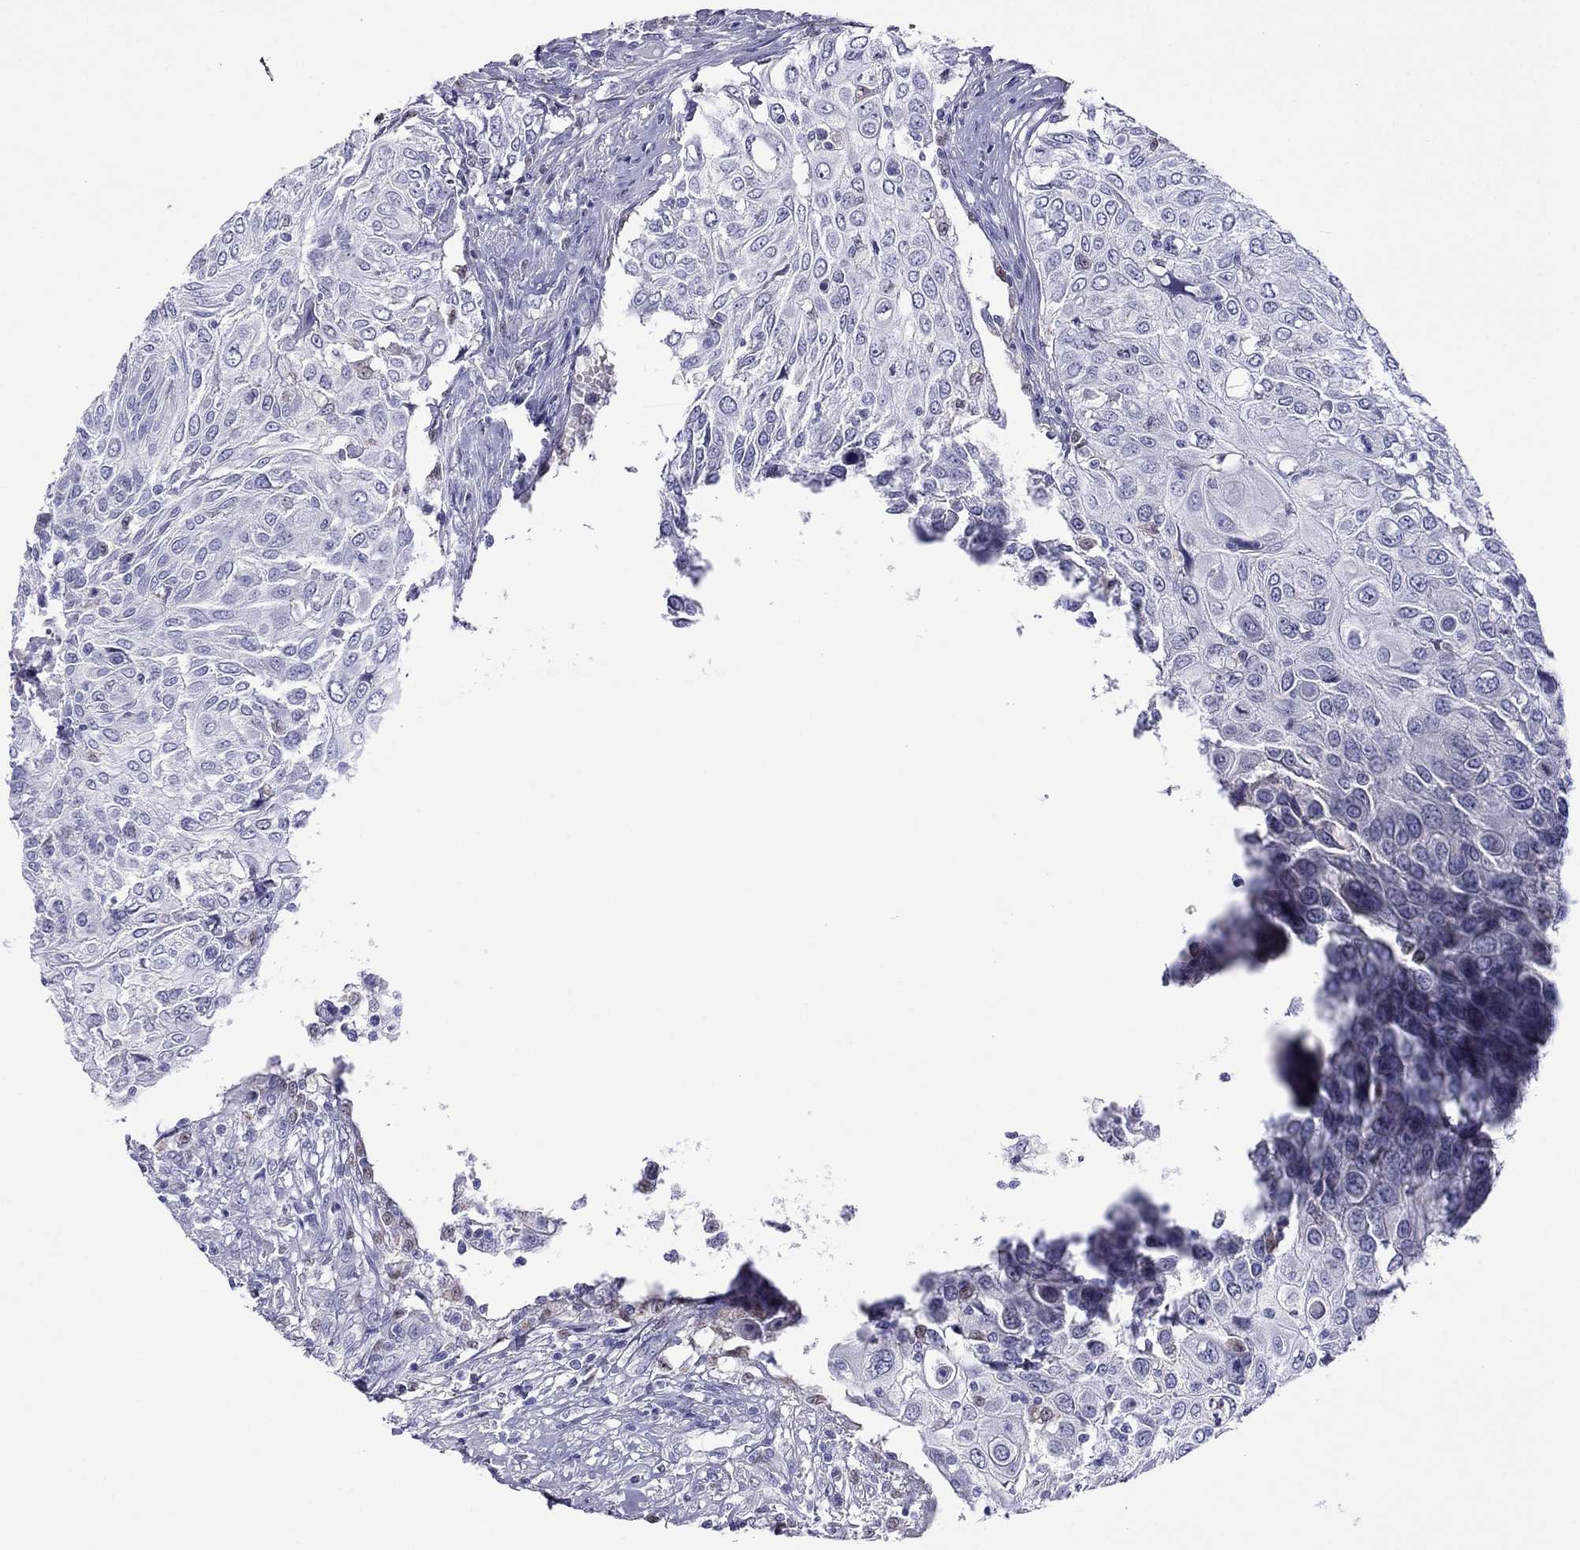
{"staining": {"intensity": "negative", "quantity": "none", "location": "none"}, "tissue": "urothelial cancer", "cell_type": "Tumor cells", "image_type": "cancer", "snomed": [{"axis": "morphology", "description": "Urothelial carcinoma, High grade"}, {"axis": "topography", "description": "Urinary bladder"}], "caption": "This is an immunohistochemistry image of urothelial cancer. There is no positivity in tumor cells.", "gene": "MPZ", "patient": {"sex": "female", "age": 79}}